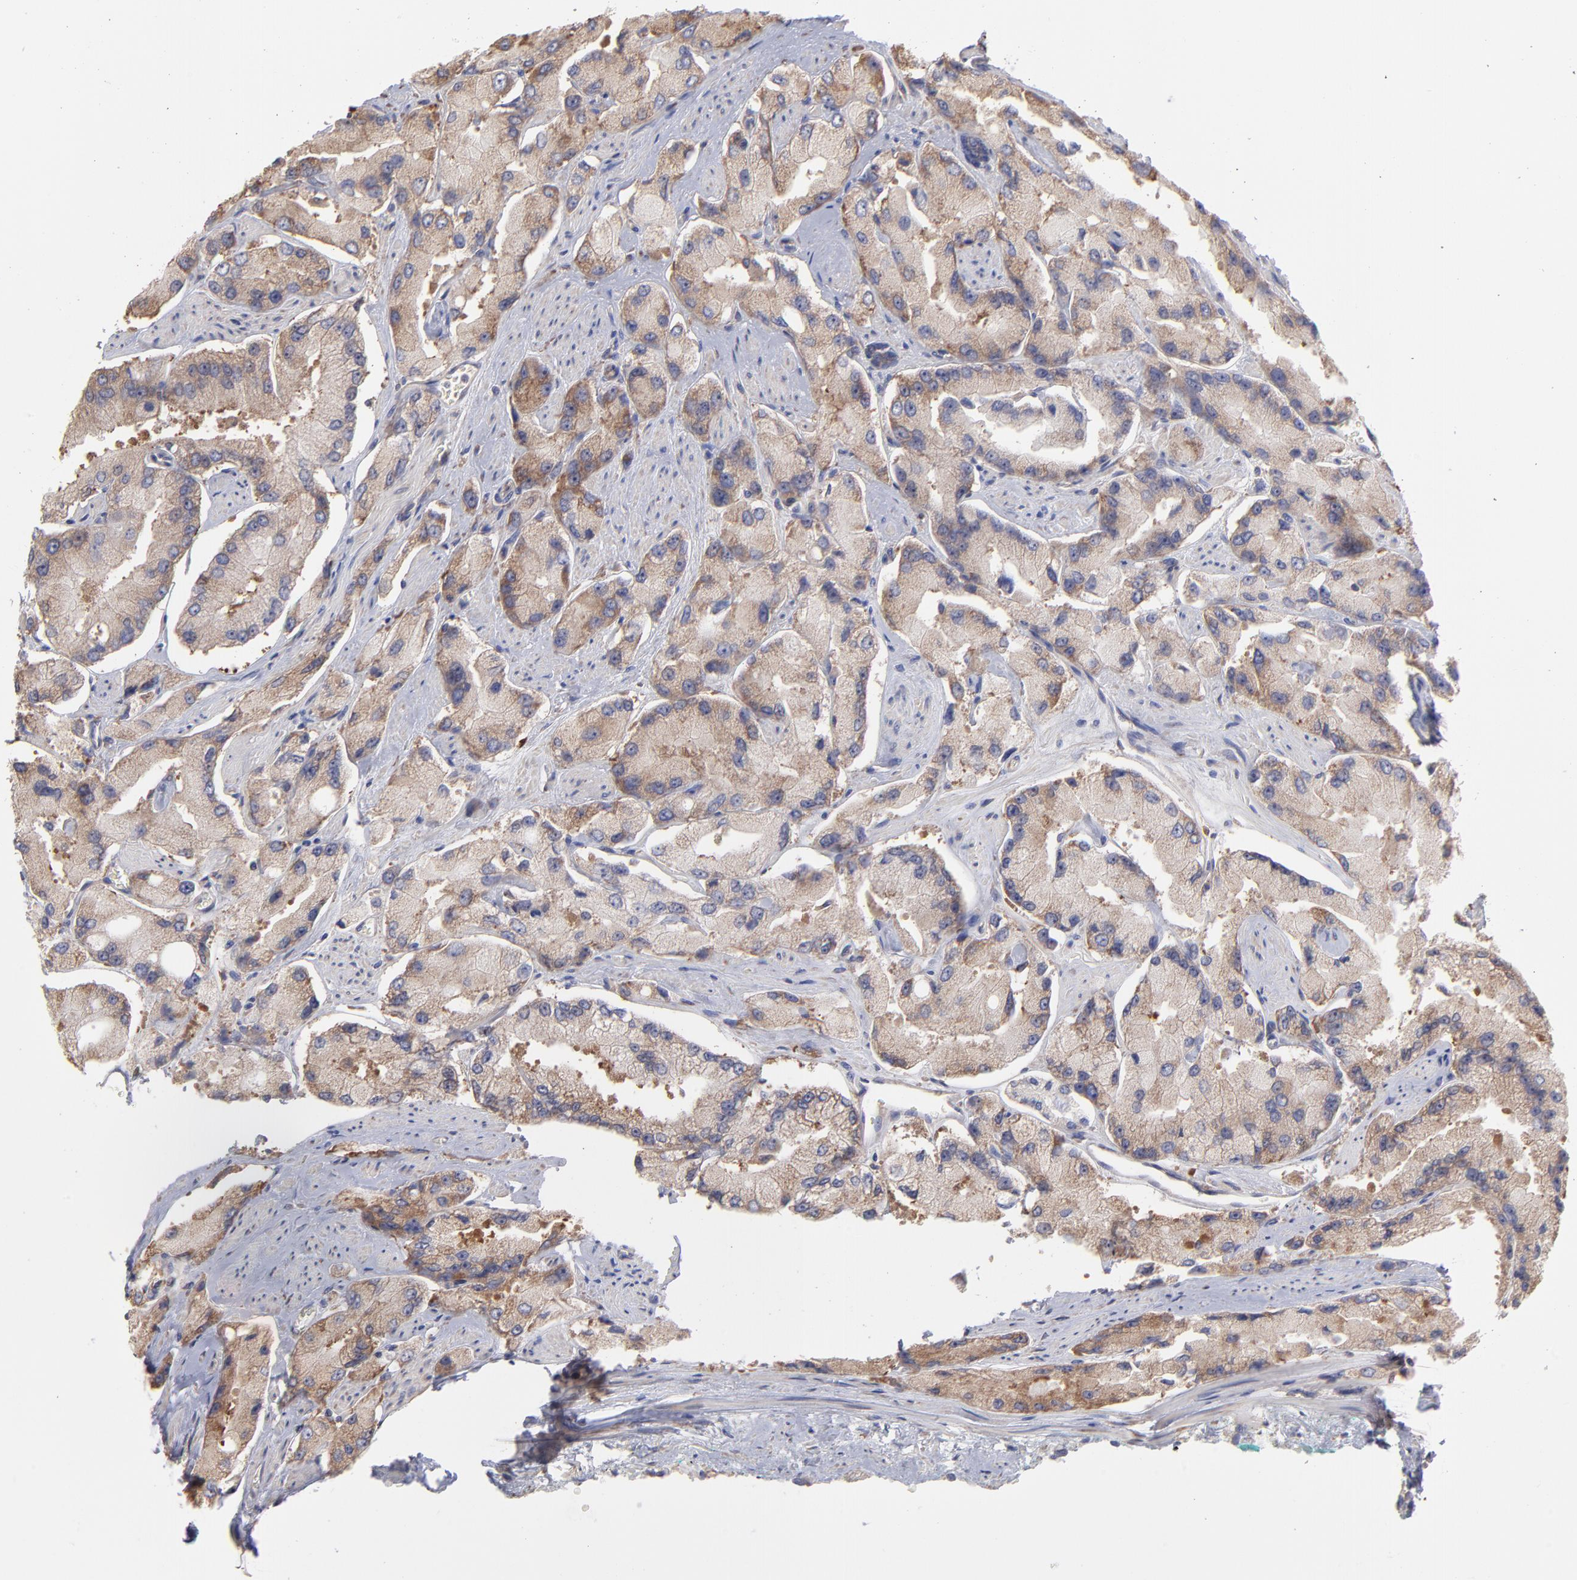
{"staining": {"intensity": "weak", "quantity": "<25%", "location": "cytoplasmic/membranous"}, "tissue": "prostate cancer", "cell_type": "Tumor cells", "image_type": "cancer", "snomed": [{"axis": "morphology", "description": "Adenocarcinoma, High grade"}, {"axis": "topography", "description": "Prostate"}], "caption": "This is an IHC histopathology image of human prostate cancer (high-grade adenocarcinoma). There is no staining in tumor cells.", "gene": "RPLP0", "patient": {"sex": "male", "age": 58}}